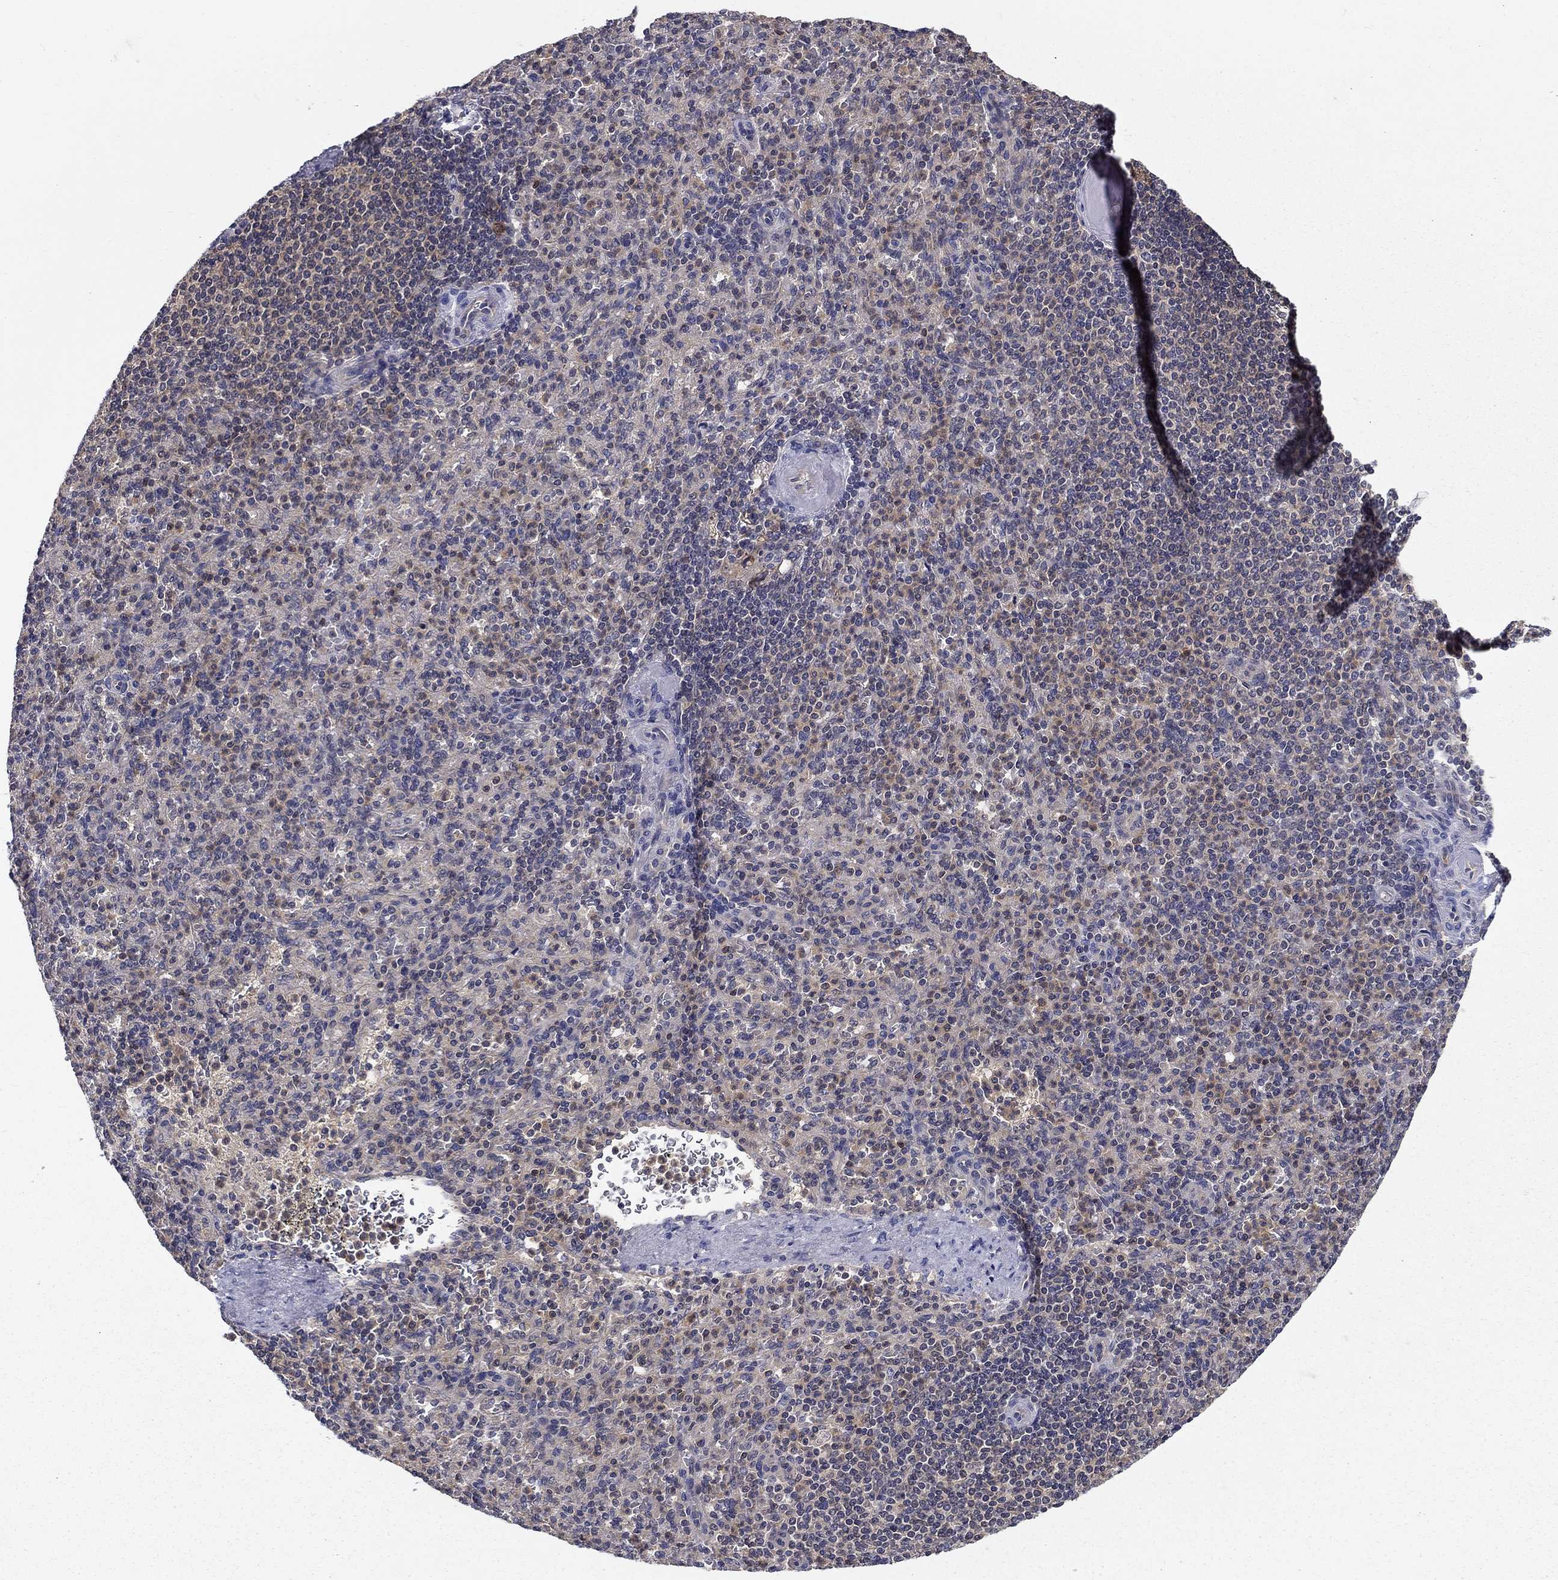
{"staining": {"intensity": "weak", "quantity": "<25%", "location": "cytoplasmic/membranous"}, "tissue": "spleen", "cell_type": "Cells in red pulp", "image_type": "normal", "snomed": [{"axis": "morphology", "description": "Normal tissue, NOS"}, {"axis": "topography", "description": "Spleen"}], "caption": "This photomicrograph is of normal spleen stained with immunohistochemistry to label a protein in brown with the nuclei are counter-stained blue. There is no expression in cells in red pulp. The staining was performed using DAB to visualize the protein expression in brown, while the nuclei were stained in blue with hematoxylin (Magnification: 20x).", "gene": "GLTP", "patient": {"sex": "female", "age": 74}}